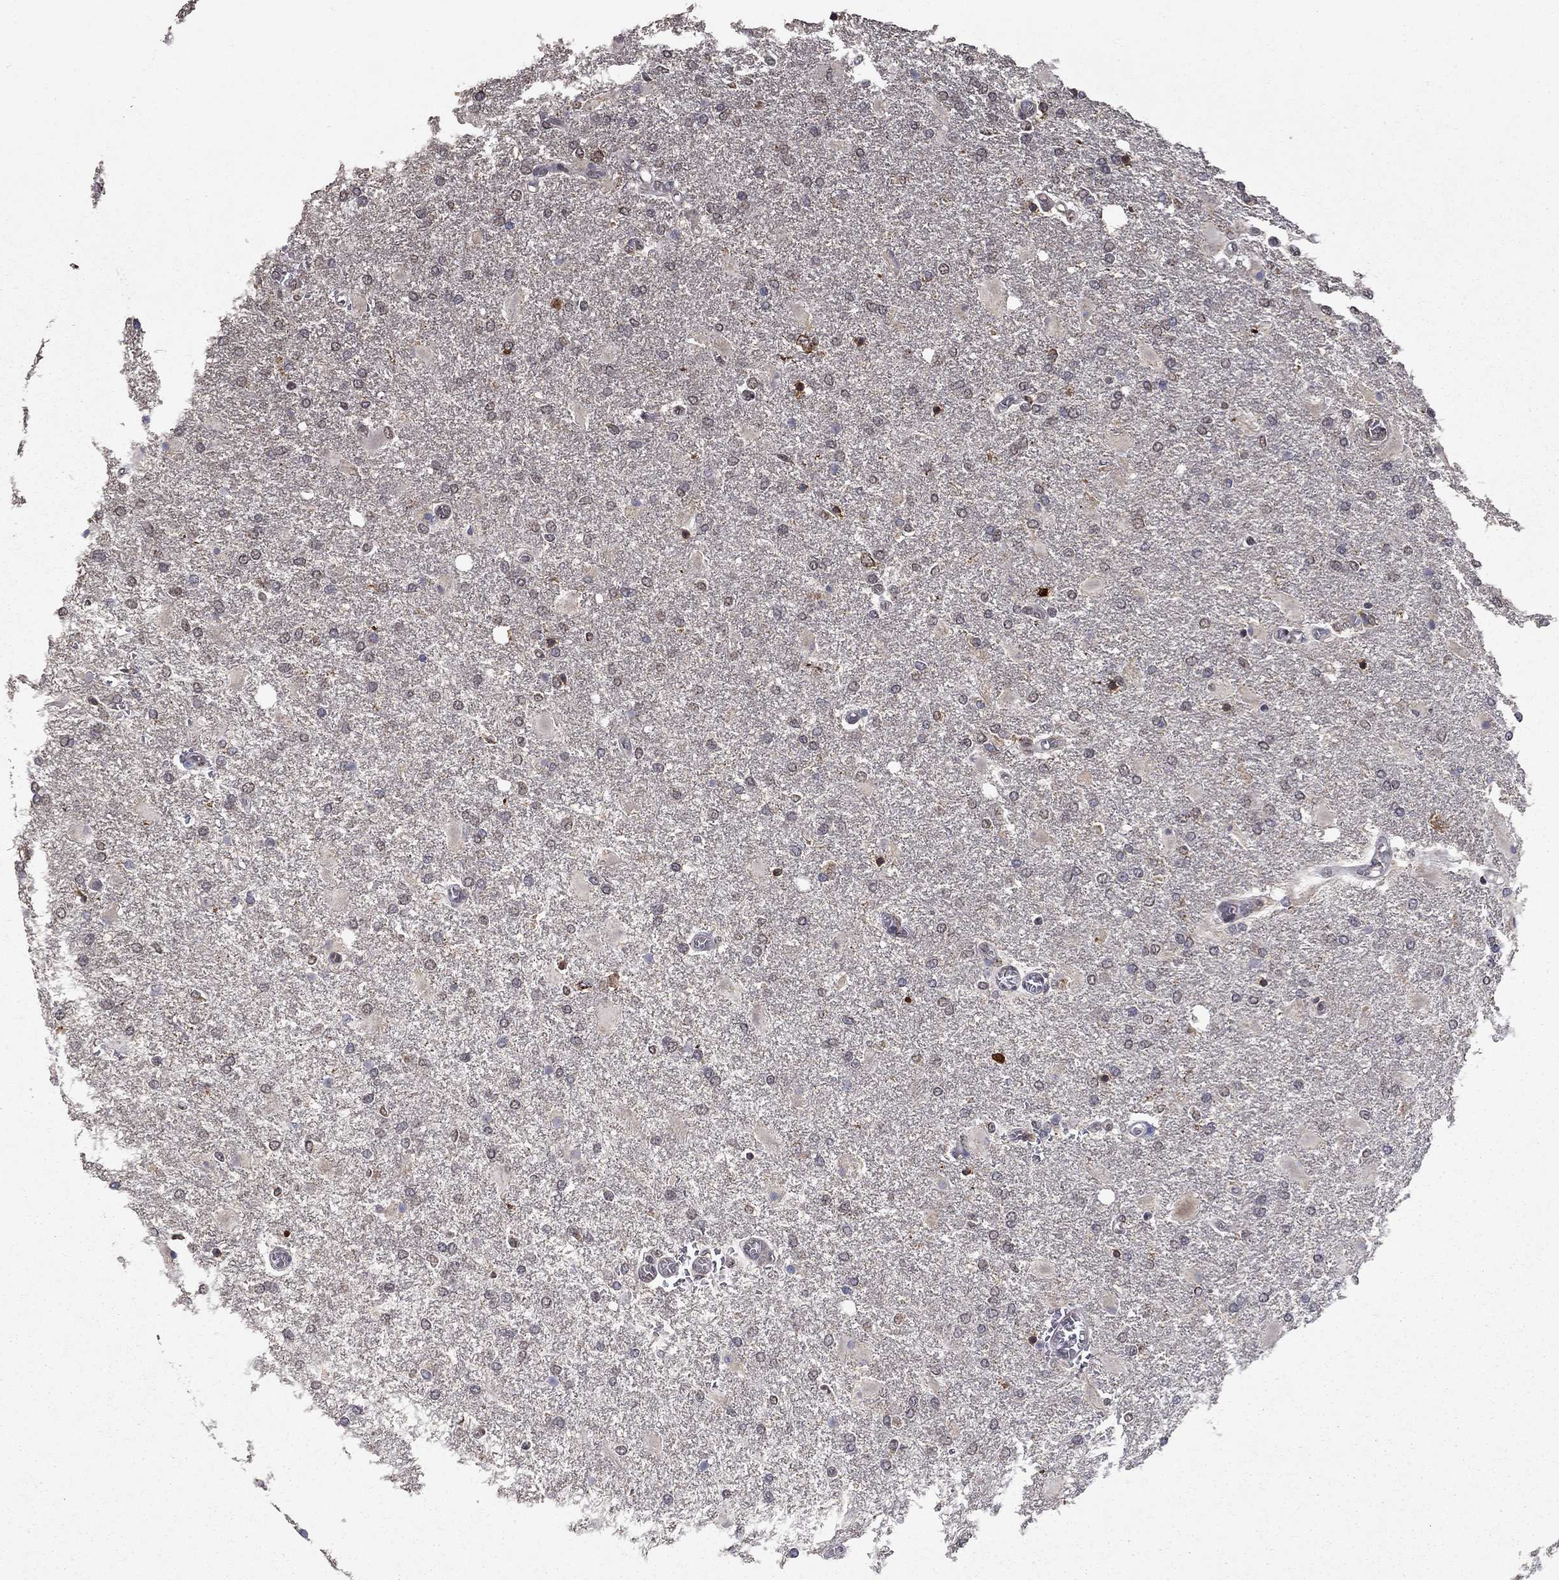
{"staining": {"intensity": "negative", "quantity": "none", "location": "none"}, "tissue": "glioma", "cell_type": "Tumor cells", "image_type": "cancer", "snomed": [{"axis": "morphology", "description": "Glioma, malignant, High grade"}, {"axis": "topography", "description": "Cerebral cortex"}], "caption": "The image displays no significant expression in tumor cells of malignant glioma (high-grade).", "gene": "SLC2A13", "patient": {"sex": "male", "age": 79}}